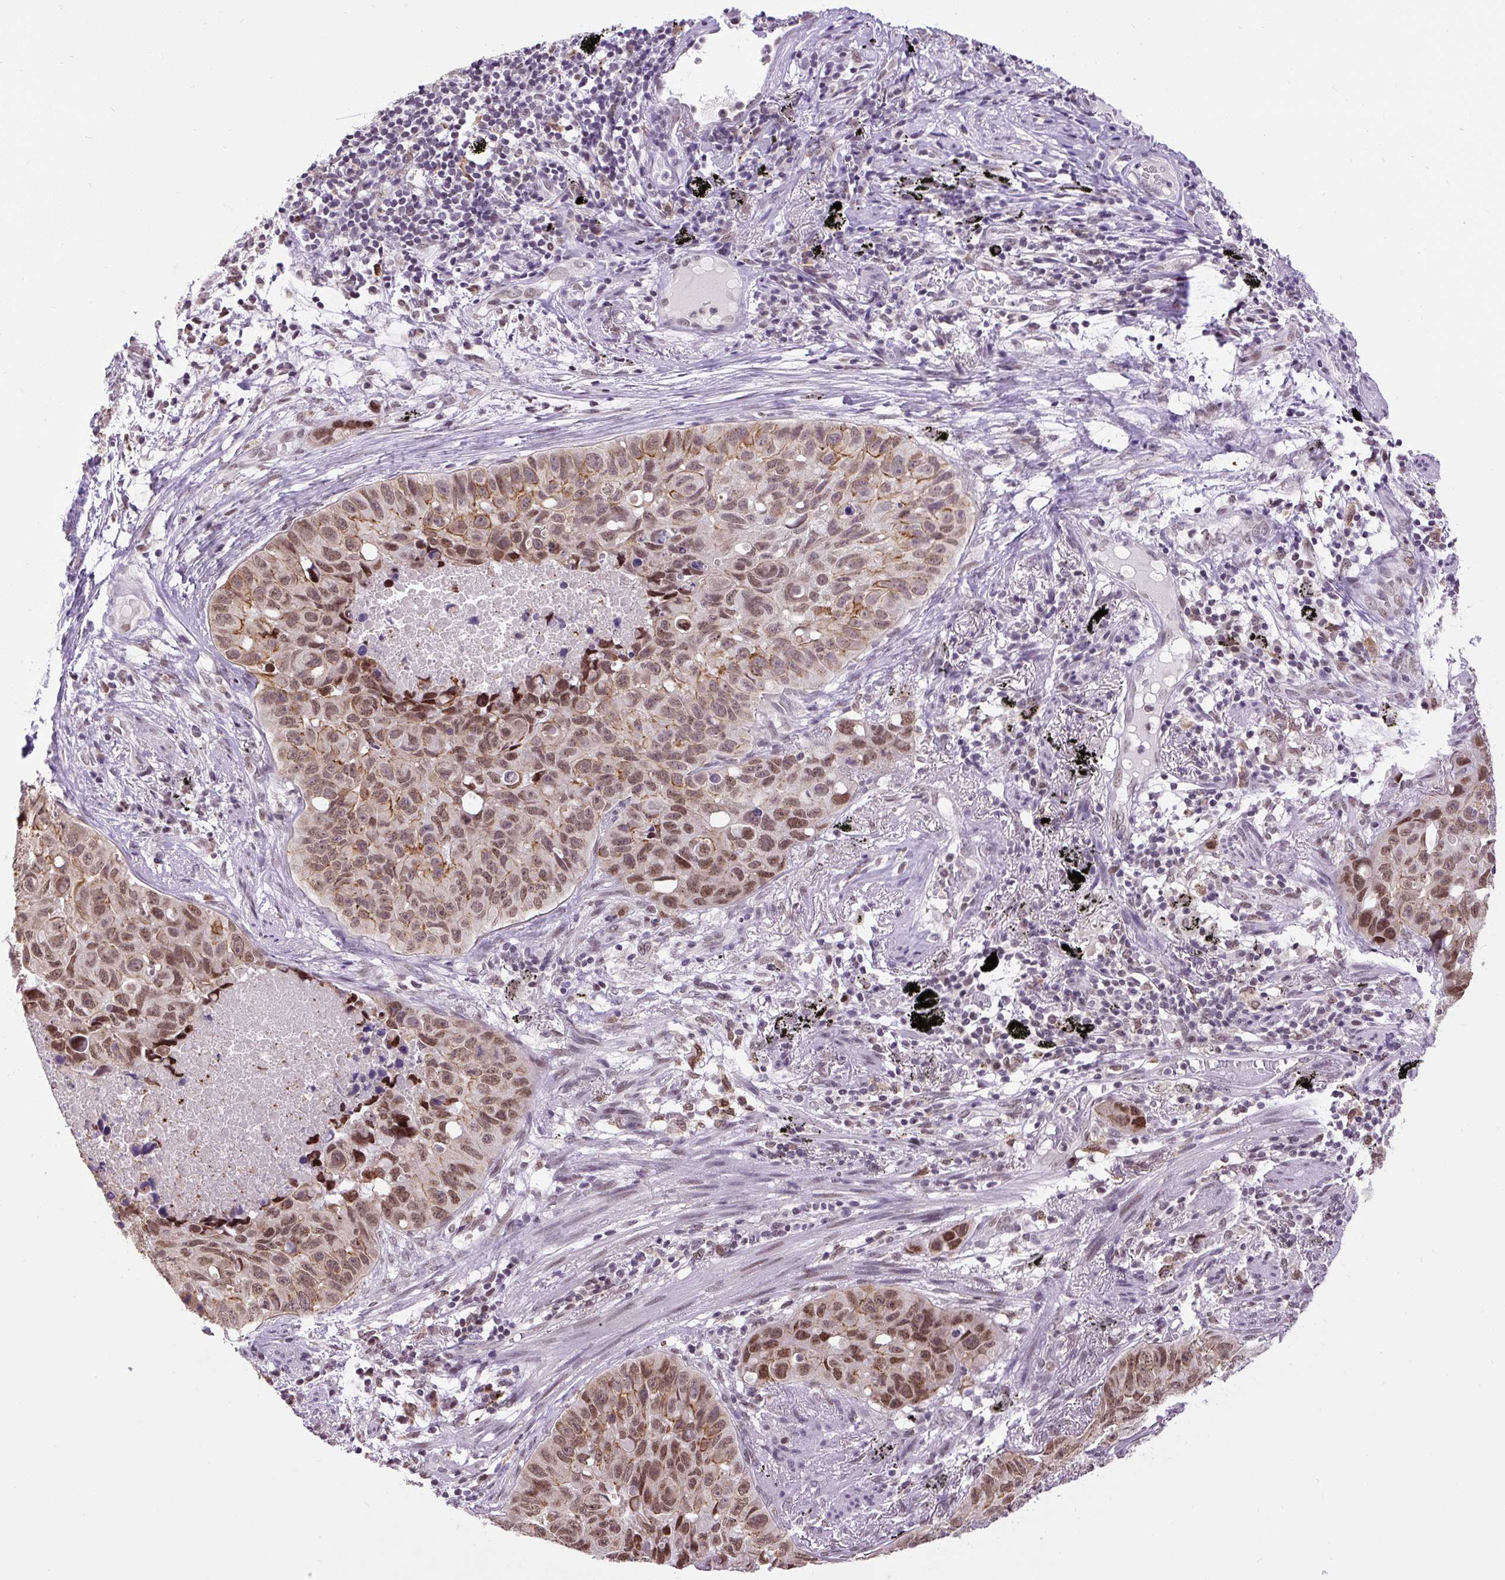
{"staining": {"intensity": "moderate", "quantity": ">75%", "location": "cytoplasmic/membranous,nuclear"}, "tissue": "lung cancer", "cell_type": "Tumor cells", "image_type": "cancer", "snomed": [{"axis": "morphology", "description": "Squamous cell carcinoma, NOS"}, {"axis": "topography", "description": "Lung"}], "caption": "Immunohistochemical staining of human squamous cell carcinoma (lung) demonstrates medium levels of moderate cytoplasmic/membranous and nuclear protein positivity in about >75% of tumor cells.", "gene": "ZNF672", "patient": {"sex": "male", "age": 60}}